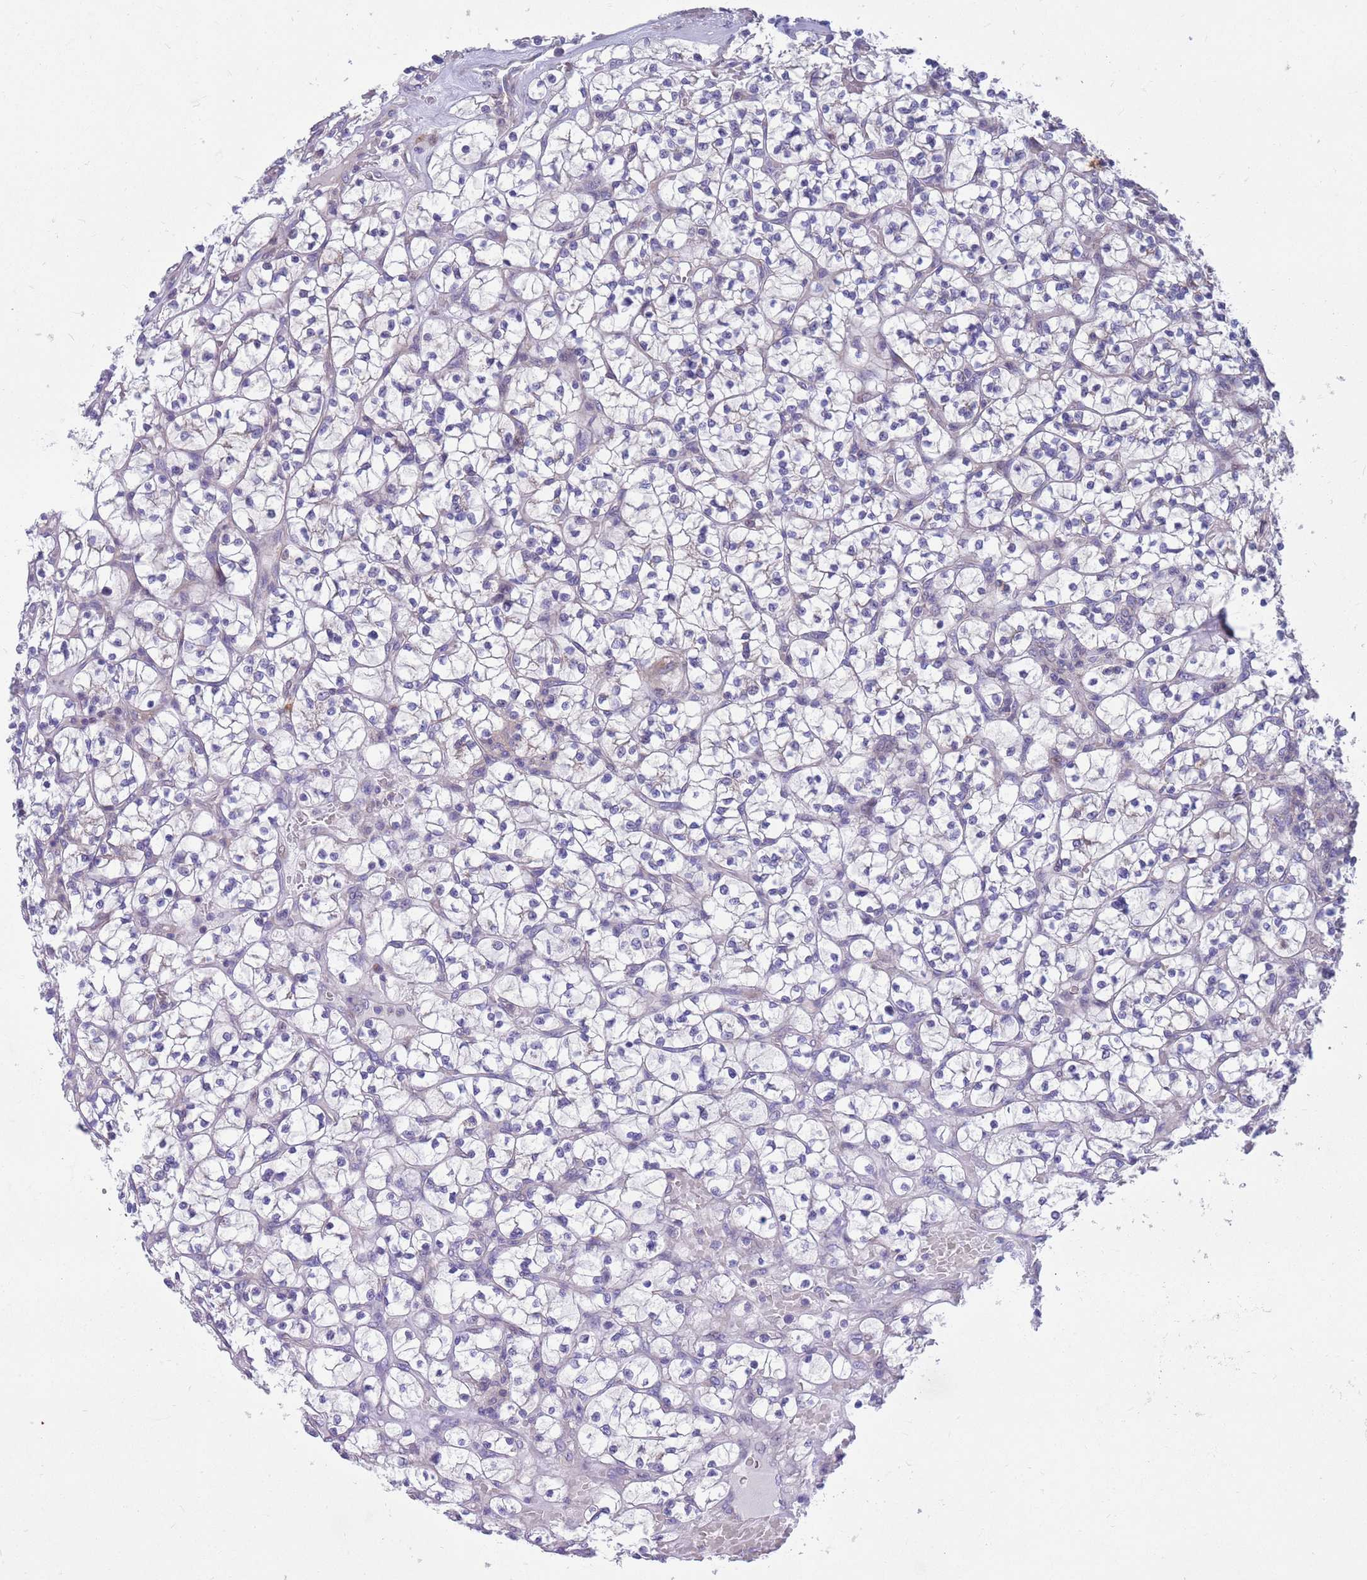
{"staining": {"intensity": "negative", "quantity": "none", "location": "none"}, "tissue": "renal cancer", "cell_type": "Tumor cells", "image_type": "cancer", "snomed": [{"axis": "morphology", "description": "Adenocarcinoma, NOS"}, {"axis": "topography", "description": "Kidney"}], "caption": "Image shows no protein expression in tumor cells of renal adenocarcinoma tissue. The staining was performed using DAB (3,3'-diaminobenzidine) to visualize the protein expression in brown, while the nuclei were stained in blue with hematoxylin (Magnification: 20x).", "gene": "KLHL29", "patient": {"sex": "female", "age": 64}}